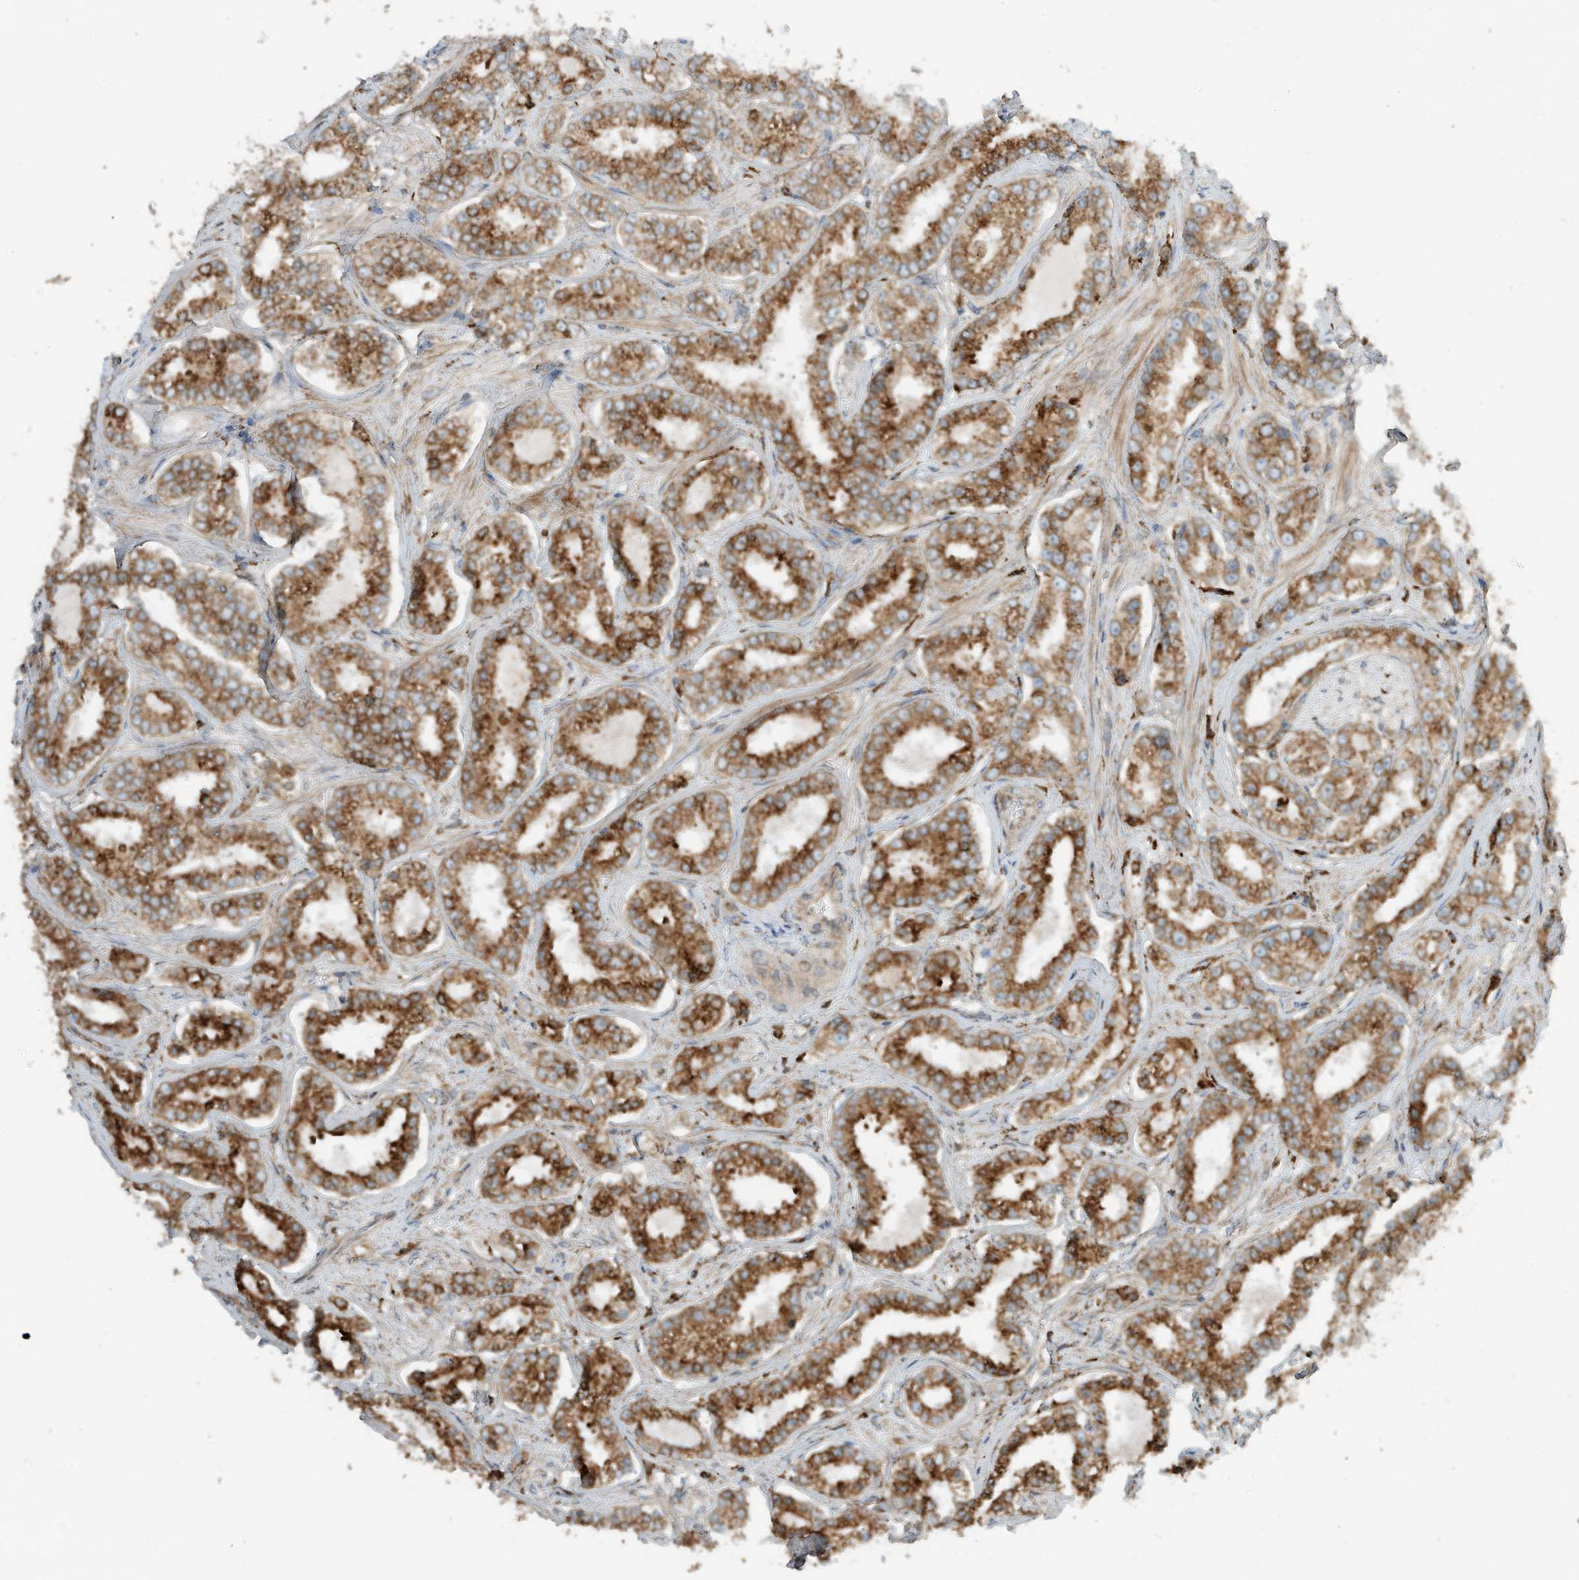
{"staining": {"intensity": "moderate", "quantity": ">75%", "location": "cytoplasmic/membranous"}, "tissue": "prostate cancer", "cell_type": "Tumor cells", "image_type": "cancer", "snomed": [{"axis": "morphology", "description": "Normal tissue, NOS"}, {"axis": "morphology", "description": "Adenocarcinoma, High grade"}, {"axis": "topography", "description": "Prostate"}], "caption": "Immunohistochemical staining of prostate cancer (high-grade adenocarcinoma) demonstrates moderate cytoplasmic/membranous protein positivity in about >75% of tumor cells. The staining was performed using DAB, with brown indicating positive protein expression. Nuclei are stained blue with hematoxylin.", "gene": "TRNAU1AP", "patient": {"sex": "male", "age": 83}}